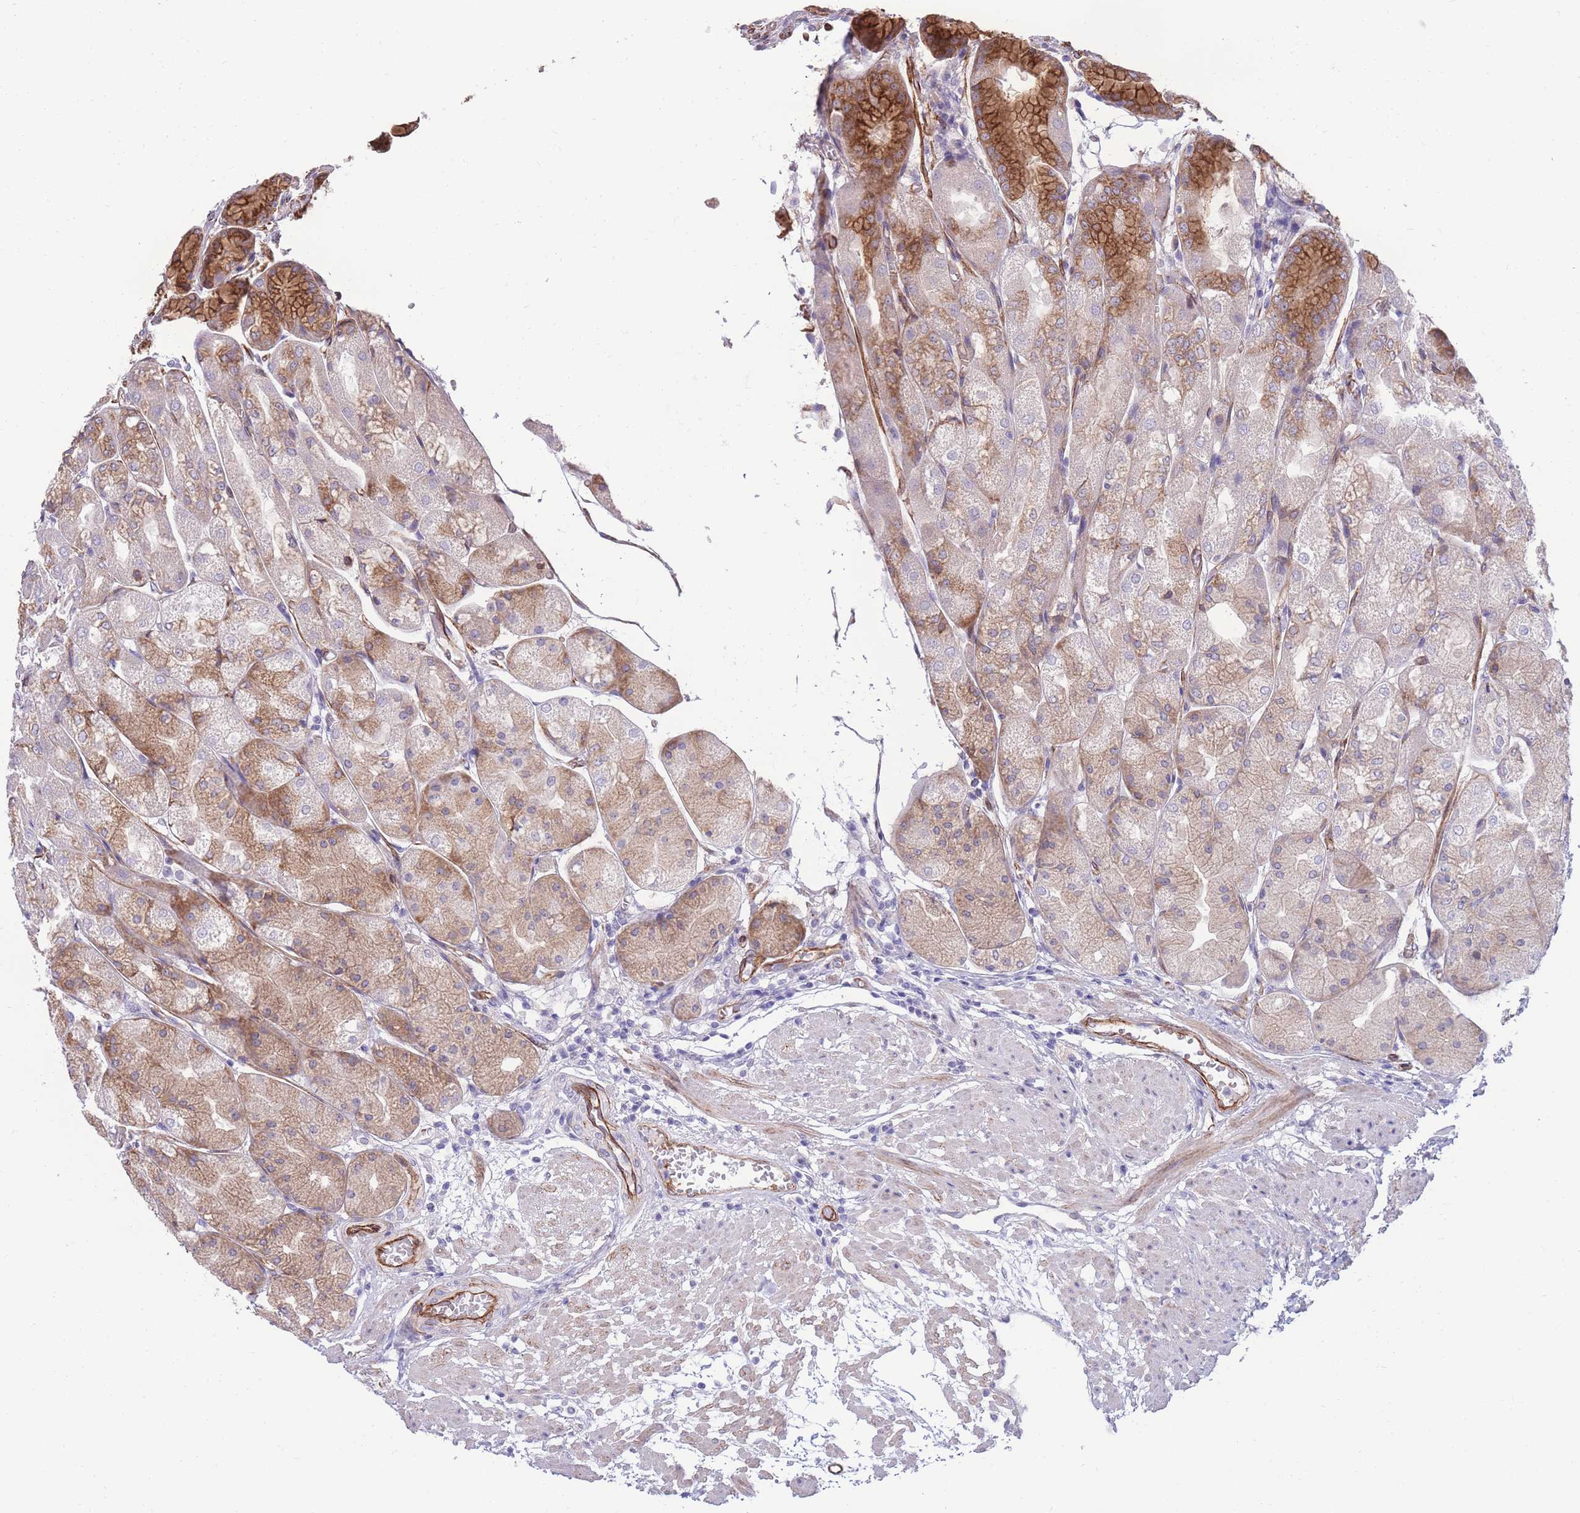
{"staining": {"intensity": "strong", "quantity": "<25%", "location": "cytoplasmic/membranous"}, "tissue": "stomach", "cell_type": "Glandular cells", "image_type": "normal", "snomed": [{"axis": "morphology", "description": "Normal tissue, NOS"}, {"axis": "topography", "description": "Stomach, upper"}], "caption": "A medium amount of strong cytoplasmic/membranous staining is seen in about <25% of glandular cells in benign stomach.", "gene": "RGS11", "patient": {"sex": "male", "age": 72}}